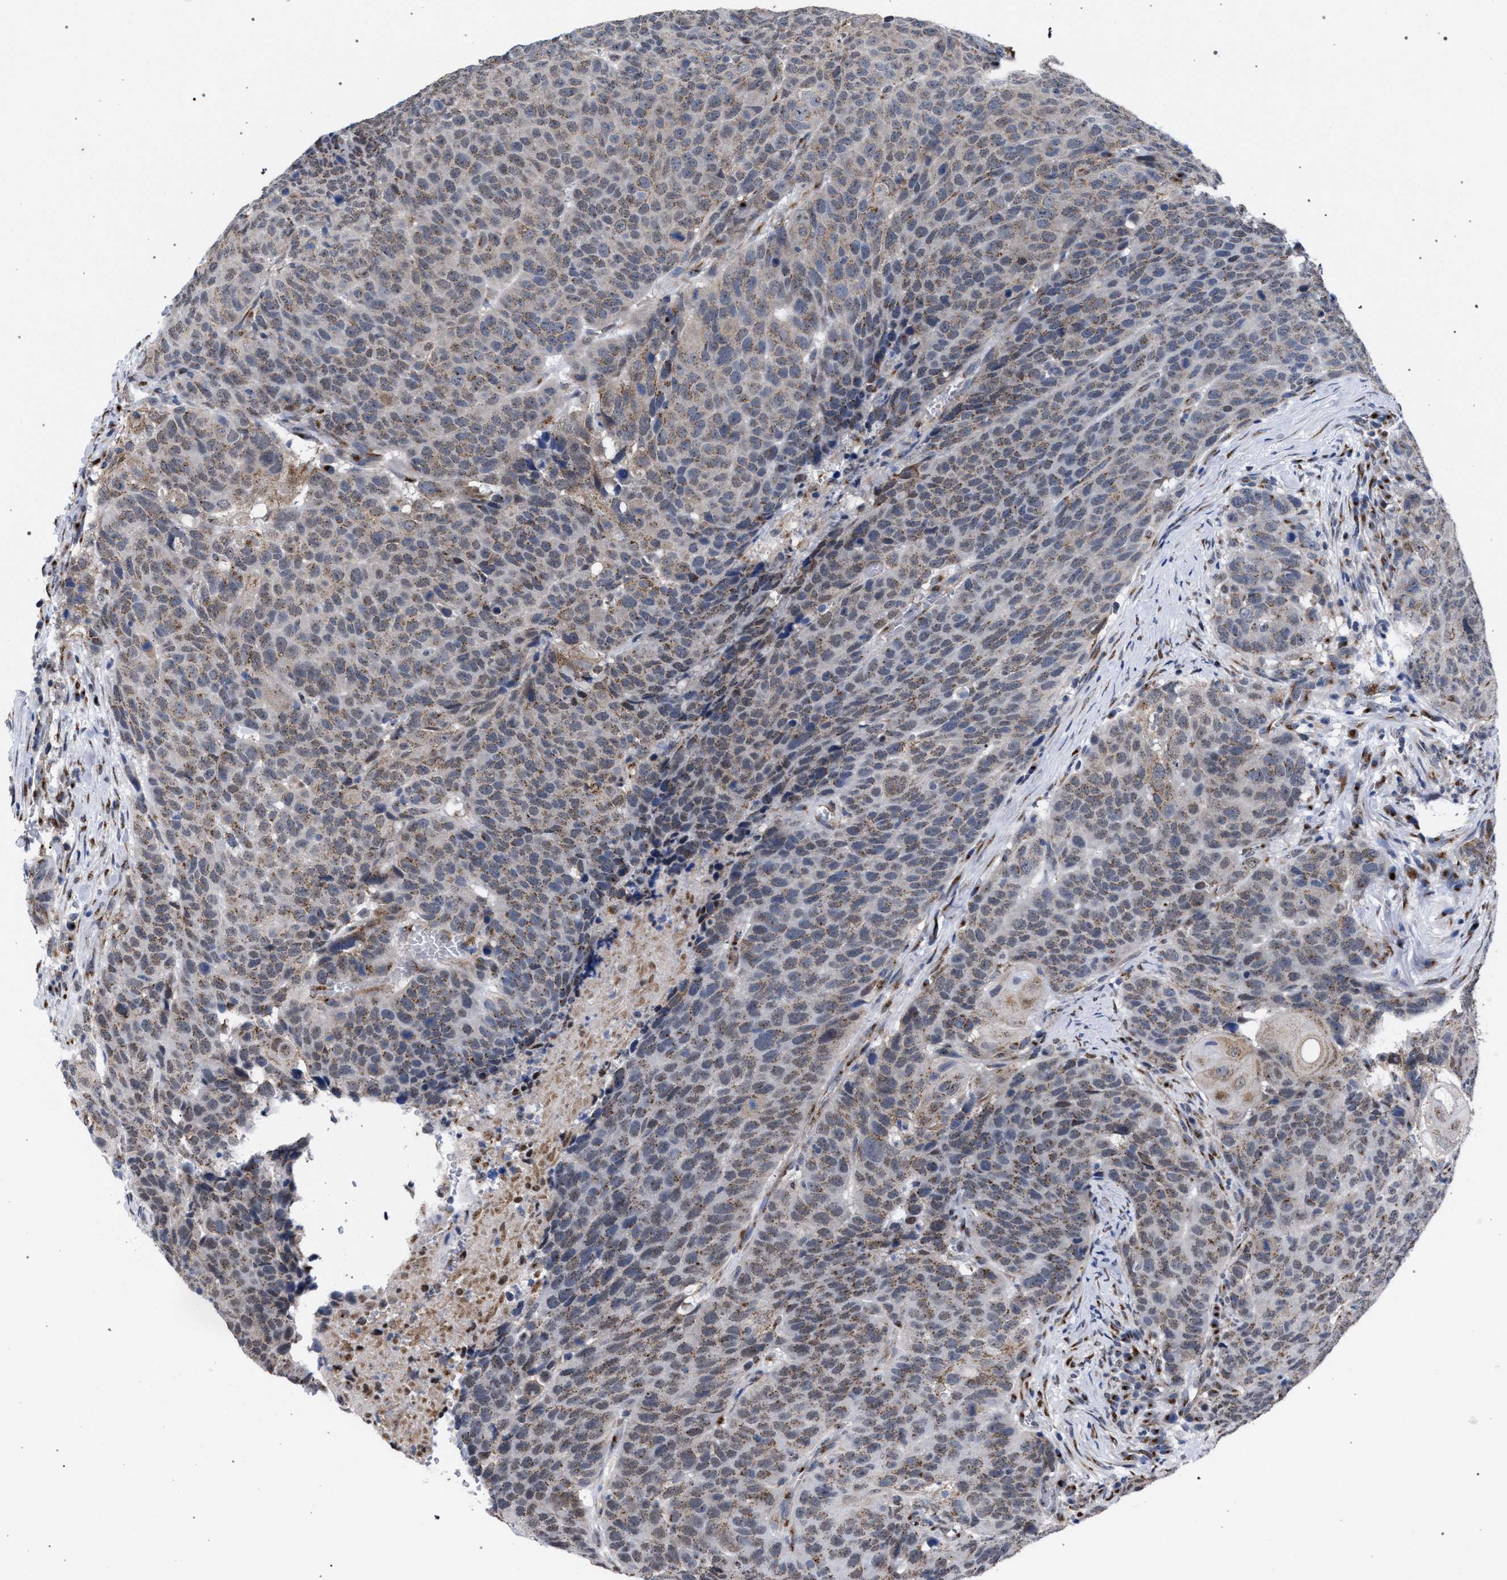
{"staining": {"intensity": "moderate", "quantity": "25%-75%", "location": "cytoplasmic/membranous"}, "tissue": "head and neck cancer", "cell_type": "Tumor cells", "image_type": "cancer", "snomed": [{"axis": "morphology", "description": "Squamous cell carcinoma, NOS"}, {"axis": "topography", "description": "Head-Neck"}], "caption": "Immunohistochemical staining of head and neck cancer (squamous cell carcinoma) demonstrates medium levels of moderate cytoplasmic/membranous expression in approximately 25%-75% of tumor cells. (Brightfield microscopy of DAB IHC at high magnification).", "gene": "GOLGA2", "patient": {"sex": "male", "age": 66}}